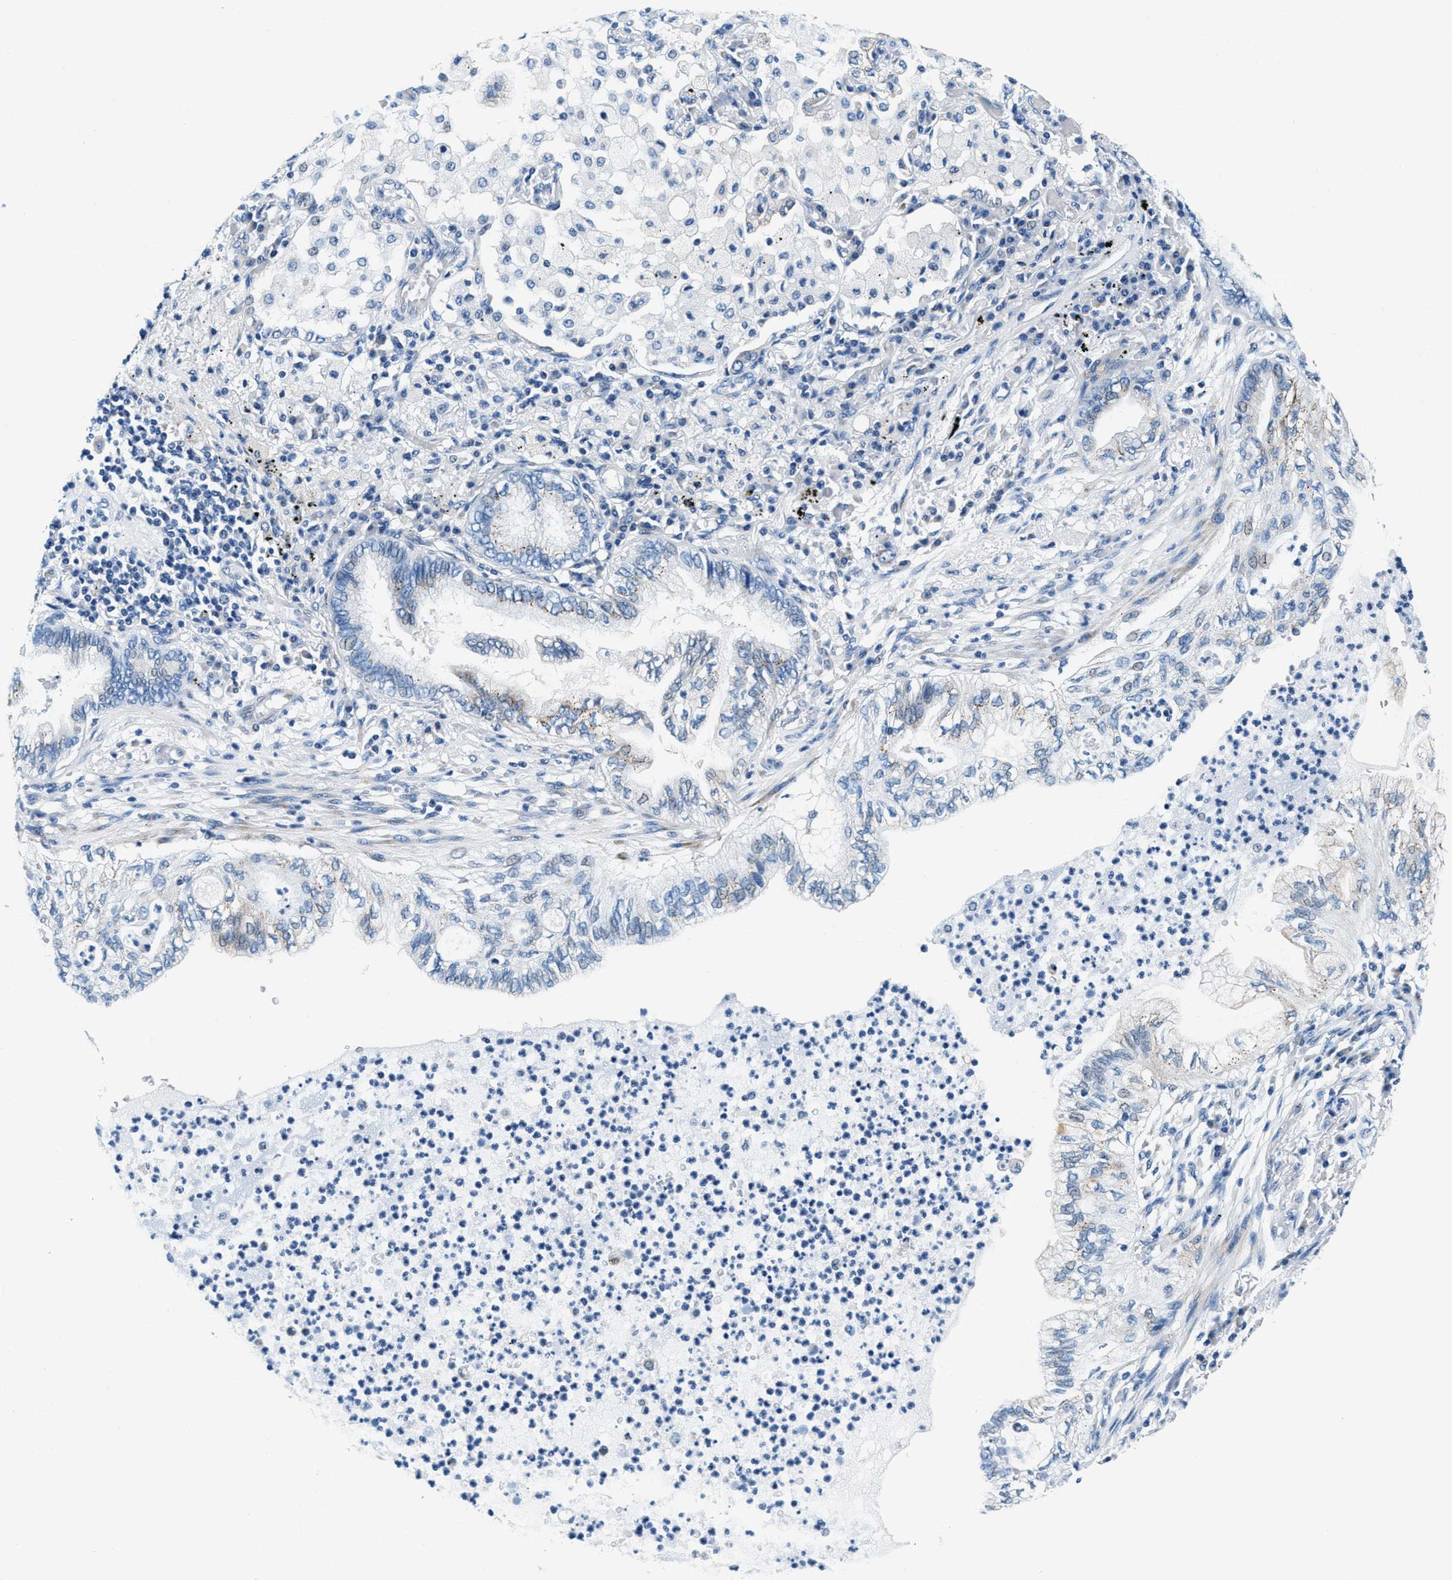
{"staining": {"intensity": "negative", "quantity": "none", "location": "none"}, "tissue": "lung cancer", "cell_type": "Tumor cells", "image_type": "cancer", "snomed": [{"axis": "morphology", "description": "Normal tissue, NOS"}, {"axis": "morphology", "description": "Adenocarcinoma, NOS"}, {"axis": "topography", "description": "Bronchus"}, {"axis": "topography", "description": "Lung"}], "caption": "Tumor cells are negative for protein expression in human lung cancer (adenocarcinoma).", "gene": "VPS53", "patient": {"sex": "female", "age": 70}}